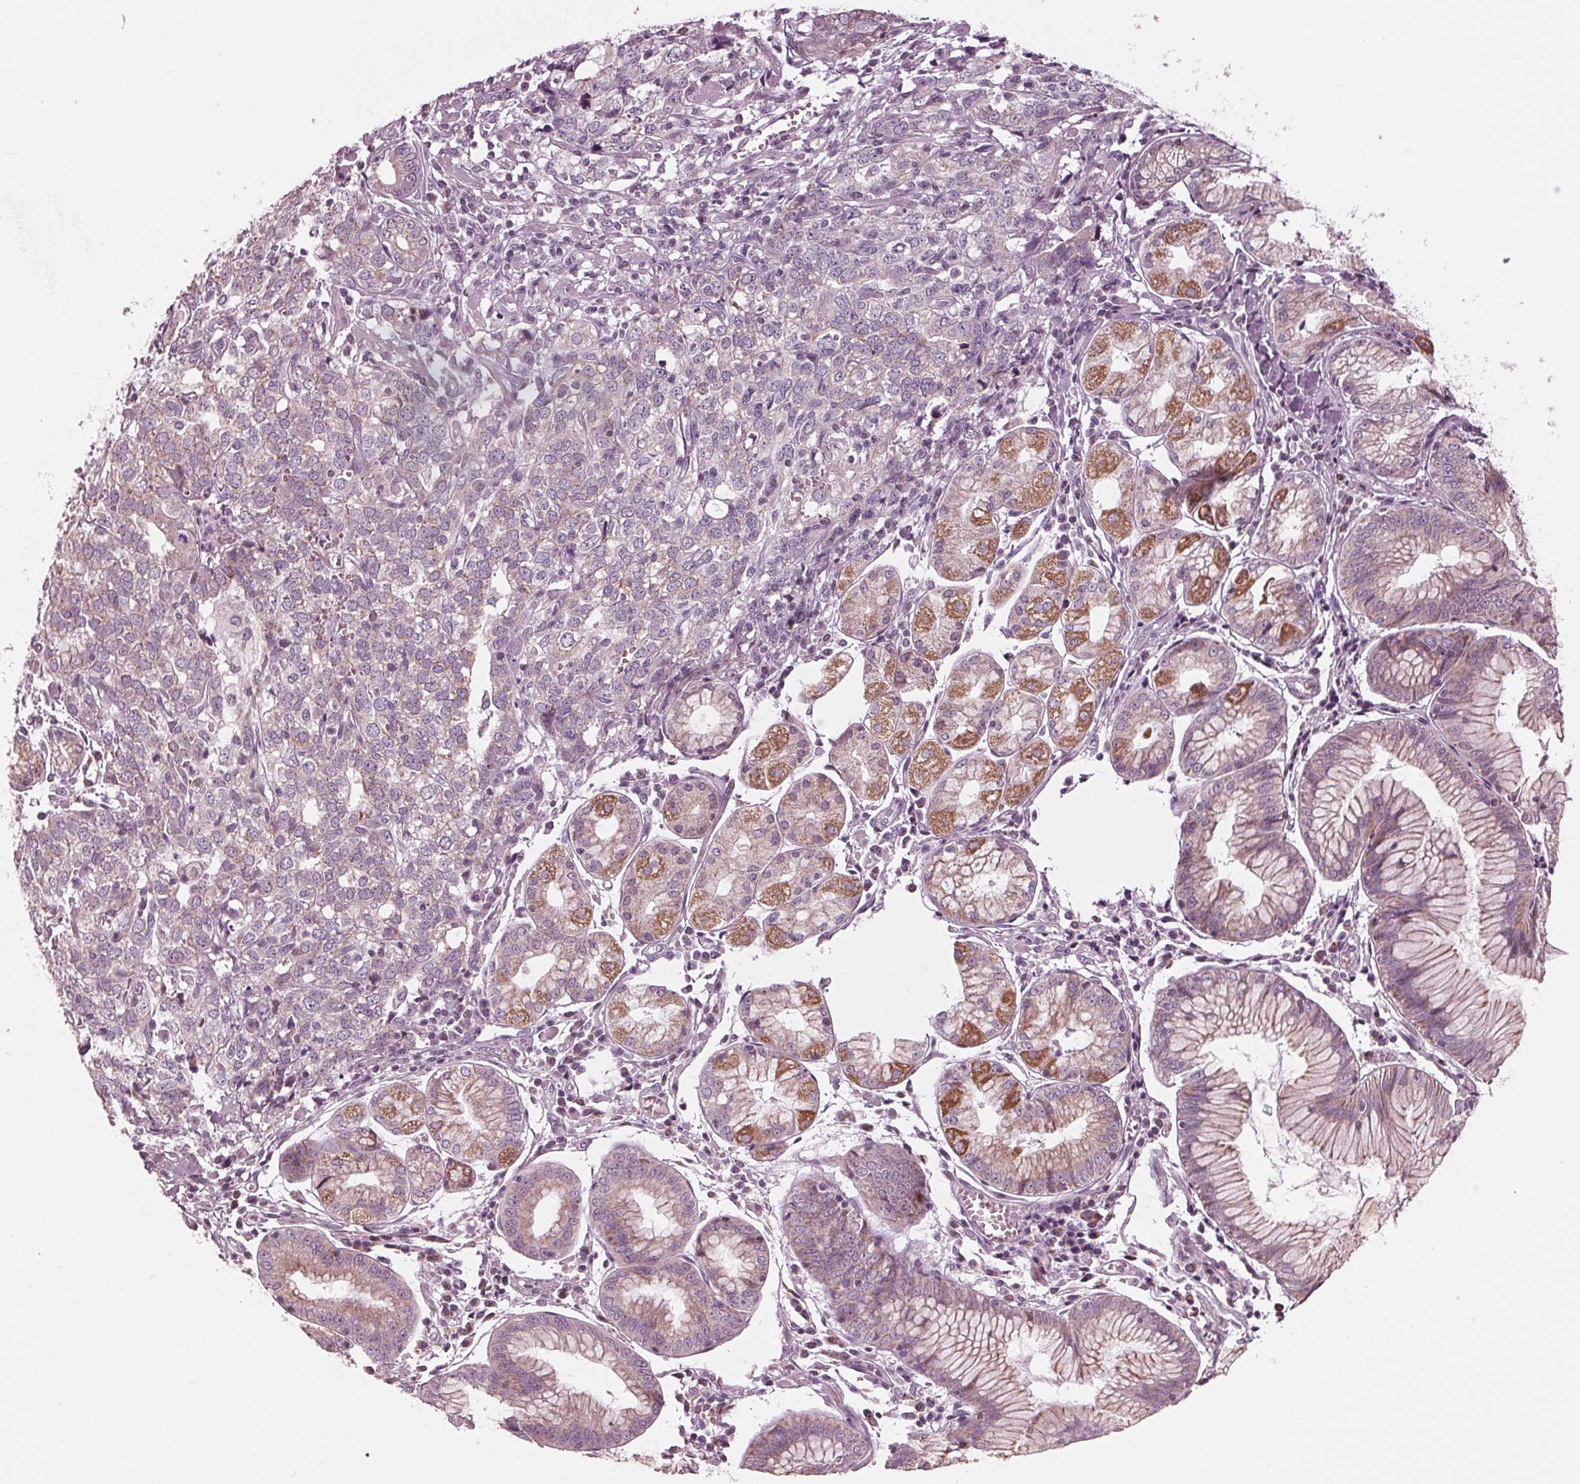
{"staining": {"intensity": "negative", "quantity": "none", "location": "none"}, "tissue": "stomach cancer", "cell_type": "Tumor cells", "image_type": "cancer", "snomed": [{"axis": "morphology", "description": "Adenocarcinoma, NOS"}, {"axis": "topography", "description": "Stomach, upper"}], "caption": "Immunohistochemical staining of human stomach adenocarcinoma demonstrates no significant positivity in tumor cells.", "gene": "CLN6", "patient": {"sex": "male", "age": 81}}